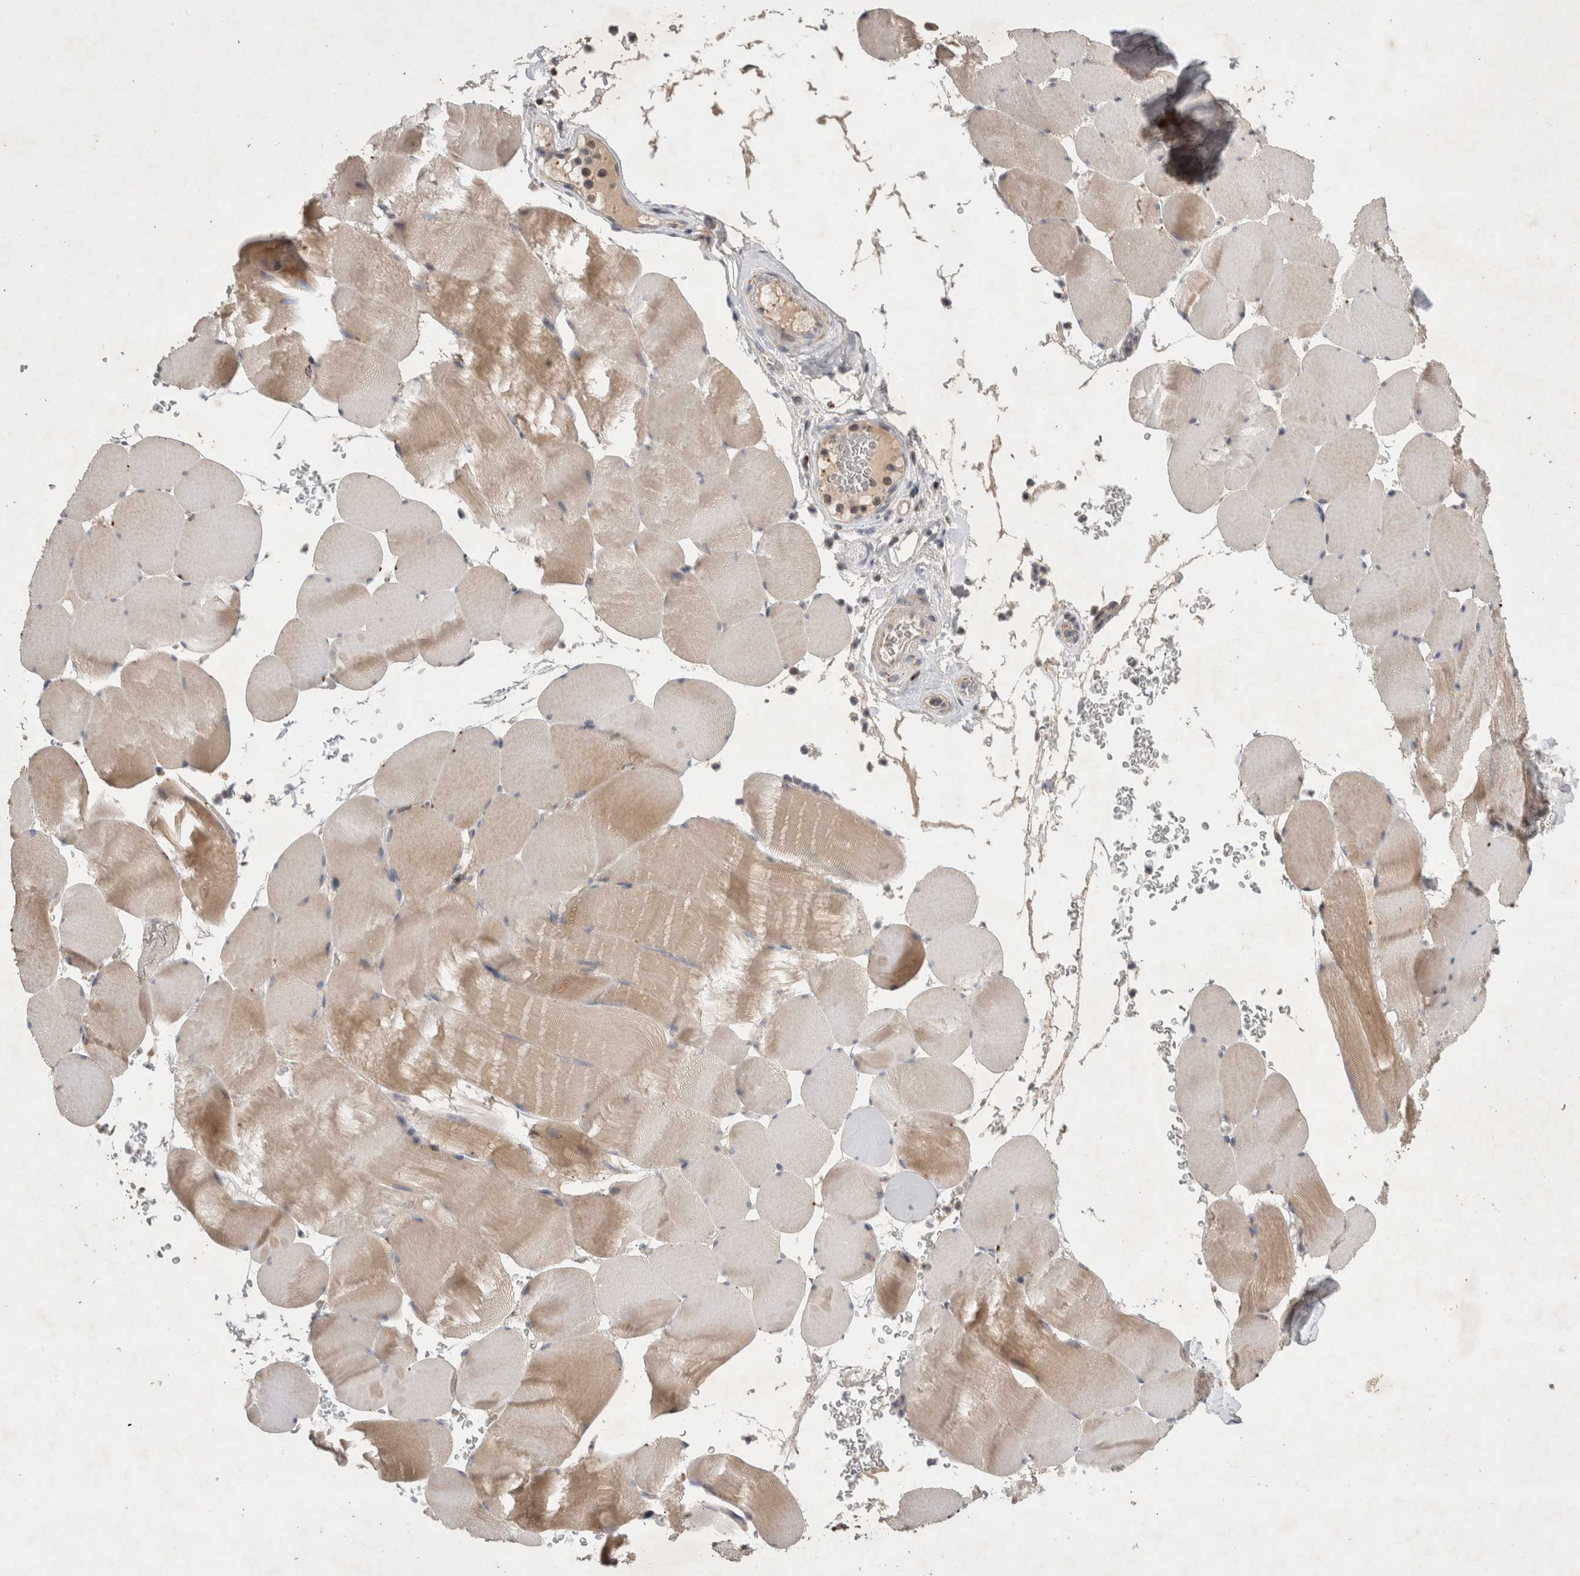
{"staining": {"intensity": "moderate", "quantity": "25%-75%", "location": "cytoplasmic/membranous"}, "tissue": "skeletal muscle", "cell_type": "Myocytes", "image_type": "normal", "snomed": [{"axis": "morphology", "description": "Normal tissue, NOS"}, {"axis": "topography", "description": "Skeletal muscle"}], "caption": "Myocytes reveal medium levels of moderate cytoplasmic/membranous positivity in approximately 25%-75% of cells in unremarkable human skeletal muscle.", "gene": "SERAC1", "patient": {"sex": "male", "age": 62}}